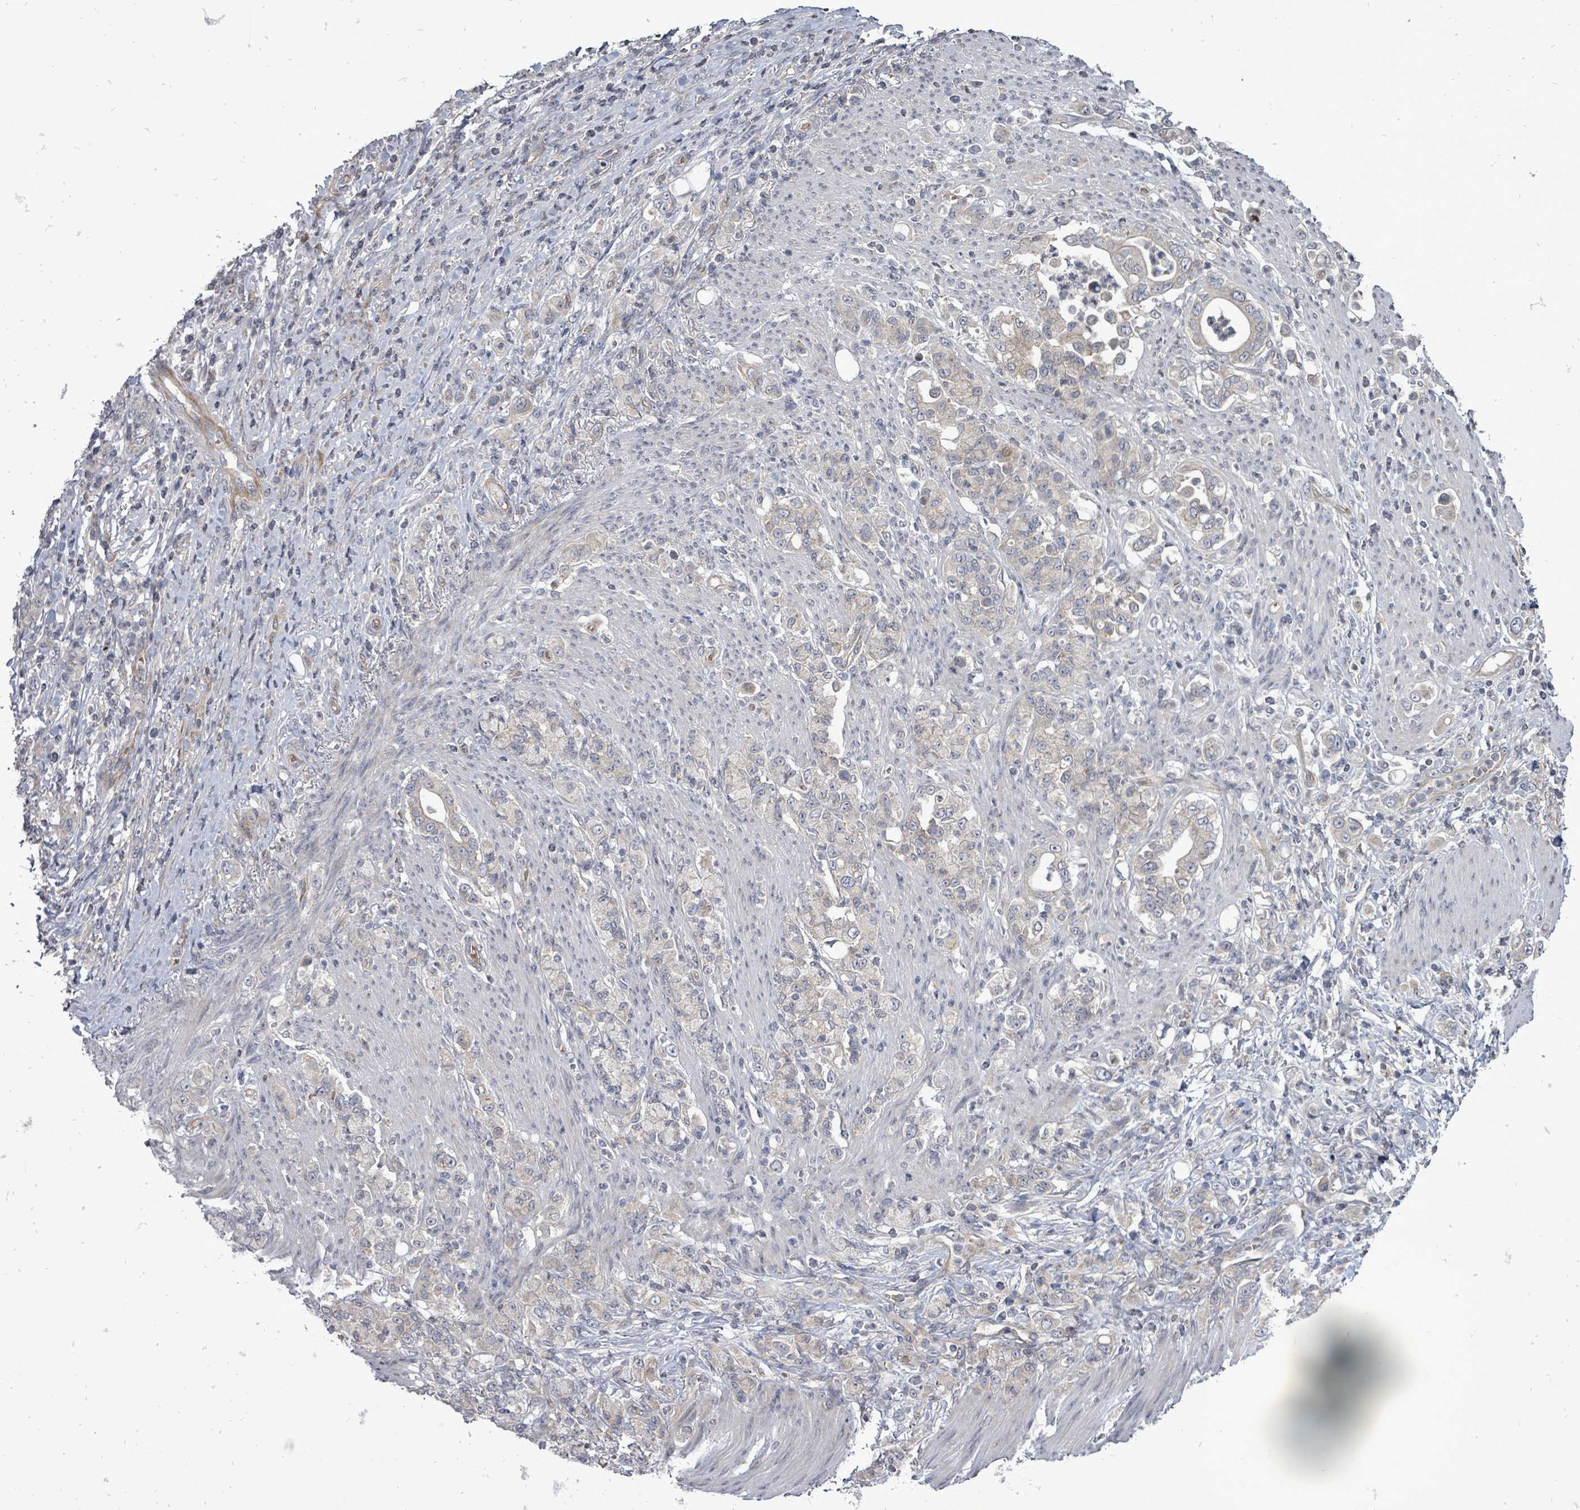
{"staining": {"intensity": "negative", "quantity": "none", "location": "none"}, "tissue": "stomach cancer", "cell_type": "Tumor cells", "image_type": "cancer", "snomed": [{"axis": "morphology", "description": "Normal tissue, NOS"}, {"axis": "morphology", "description": "Adenocarcinoma, NOS"}, {"axis": "topography", "description": "Stomach"}], "caption": "IHC of stomach cancer (adenocarcinoma) shows no staining in tumor cells. The staining is performed using DAB brown chromogen with nuclei counter-stained in using hematoxylin.", "gene": "RALGAPB", "patient": {"sex": "female", "age": 79}}